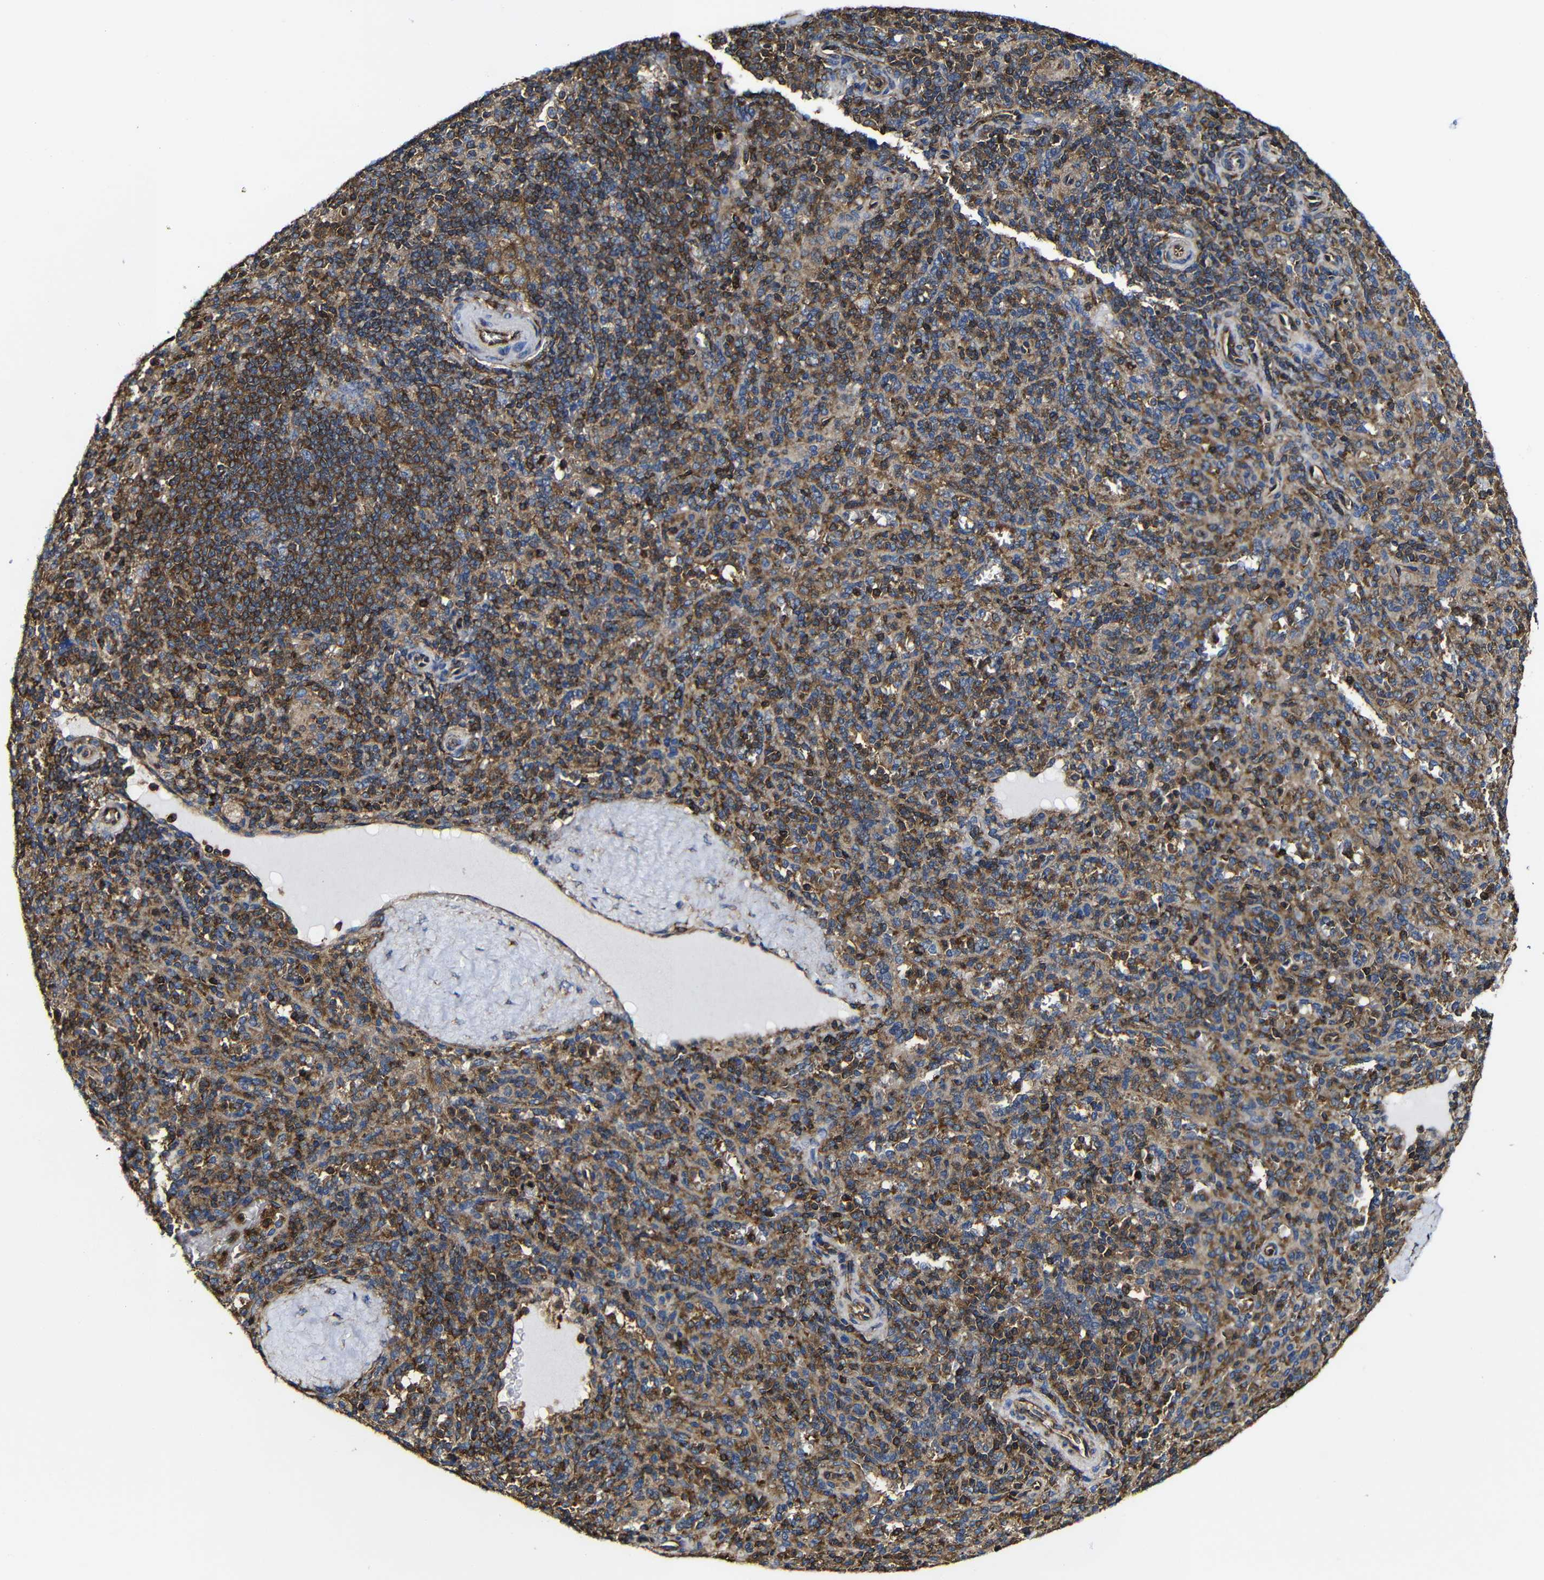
{"staining": {"intensity": "strong", "quantity": "25%-75%", "location": "cytoplasmic/membranous"}, "tissue": "spleen", "cell_type": "Cells in red pulp", "image_type": "normal", "snomed": [{"axis": "morphology", "description": "Normal tissue, NOS"}, {"axis": "topography", "description": "Spleen"}], "caption": "This is an image of immunohistochemistry (IHC) staining of normal spleen, which shows strong expression in the cytoplasmic/membranous of cells in red pulp.", "gene": "MSN", "patient": {"sex": "male", "age": 36}}